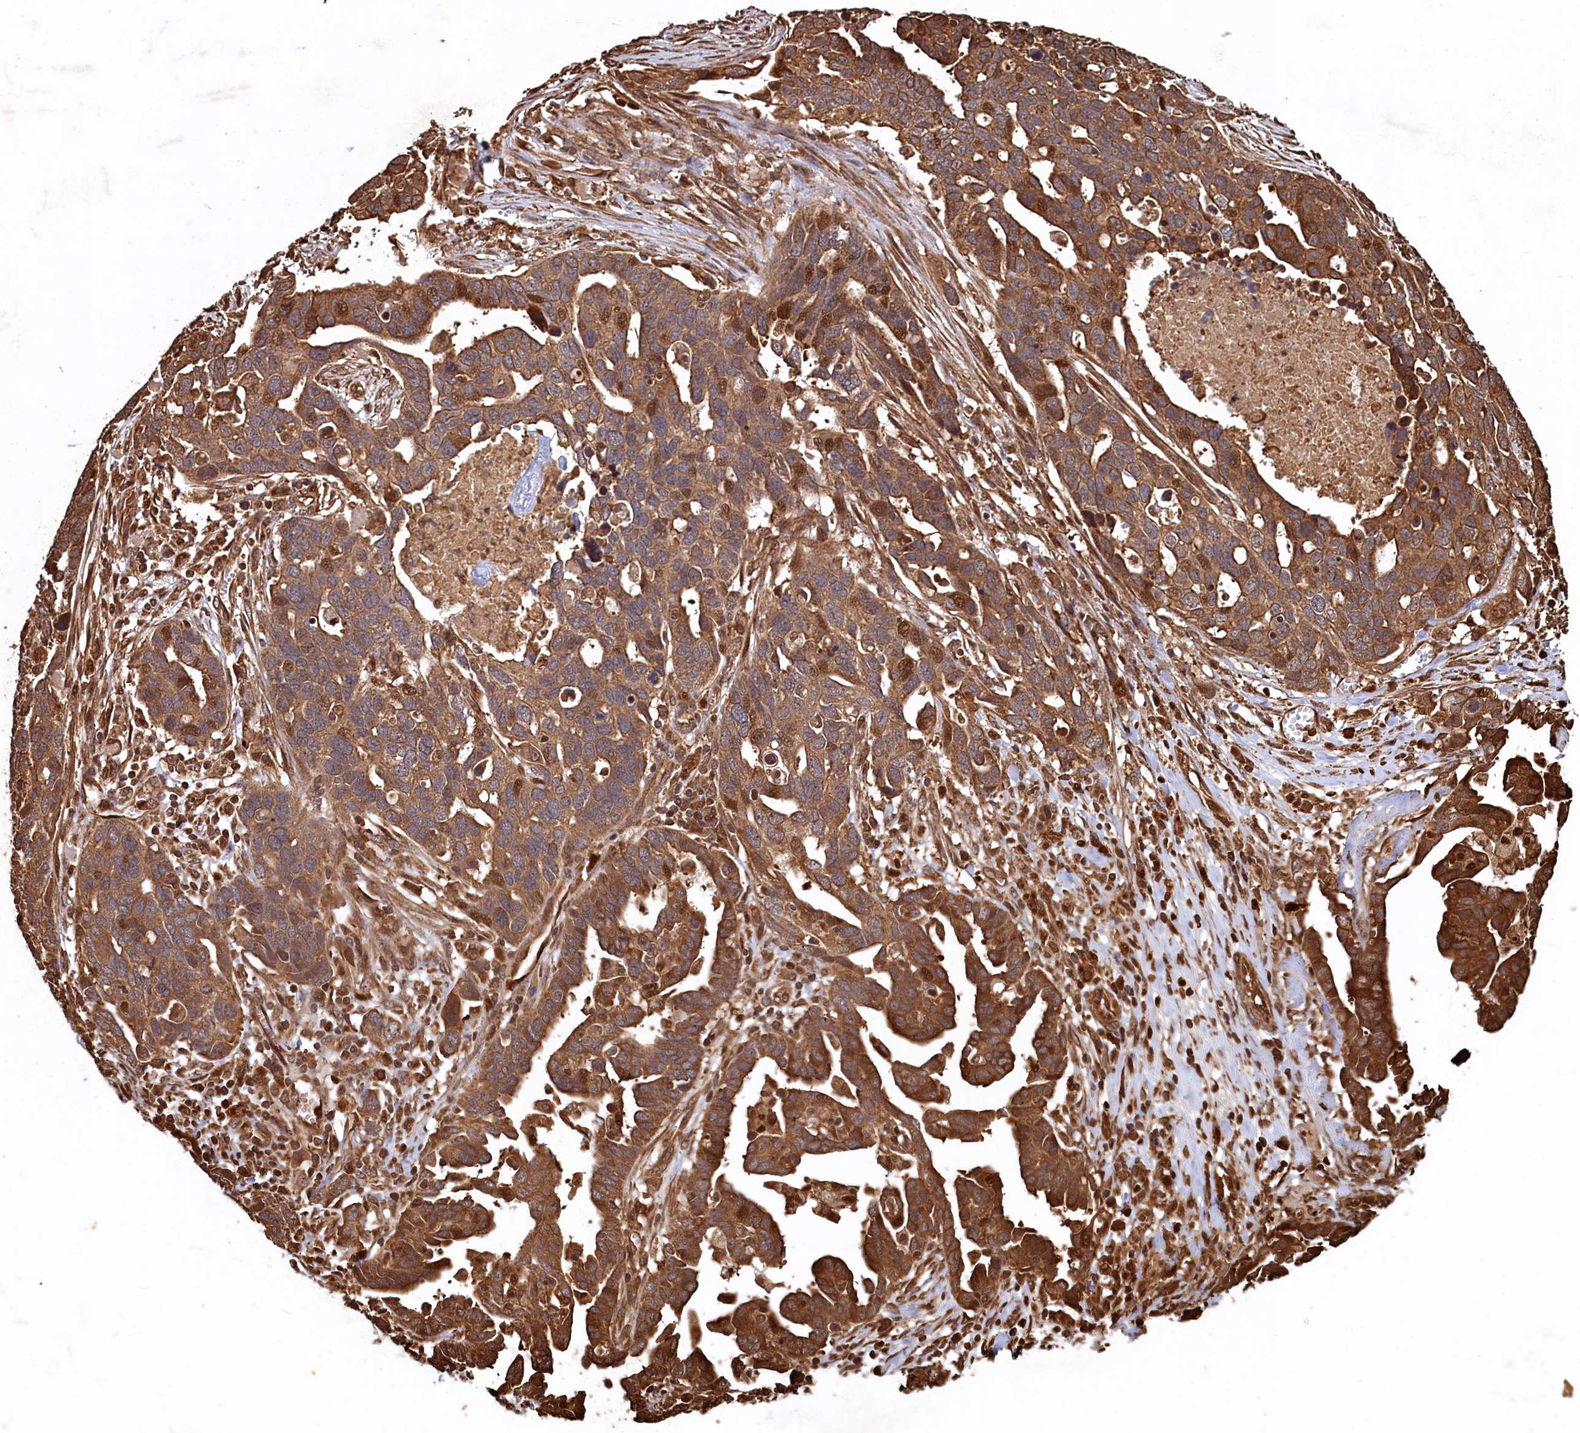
{"staining": {"intensity": "strong", "quantity": ">75%", "location": "cytoplasmic/membranous"}, "tissue": "ovarian cancer", "cell_type": "Tumor cells", "image_type": "cancer", "snomed": [{"axis": "morphology", "description": "Cystadenocarcinoma, serous, NOS"}, {"axis": "topography", "description": "Ovary"}], "caption": "Human serous cystadenocarcinoma (ovarian) stained with a protein marker reveals strong staining in tumor cells.", "gene": "PIGN", "patient": {"sex": "female", "age": 54}}